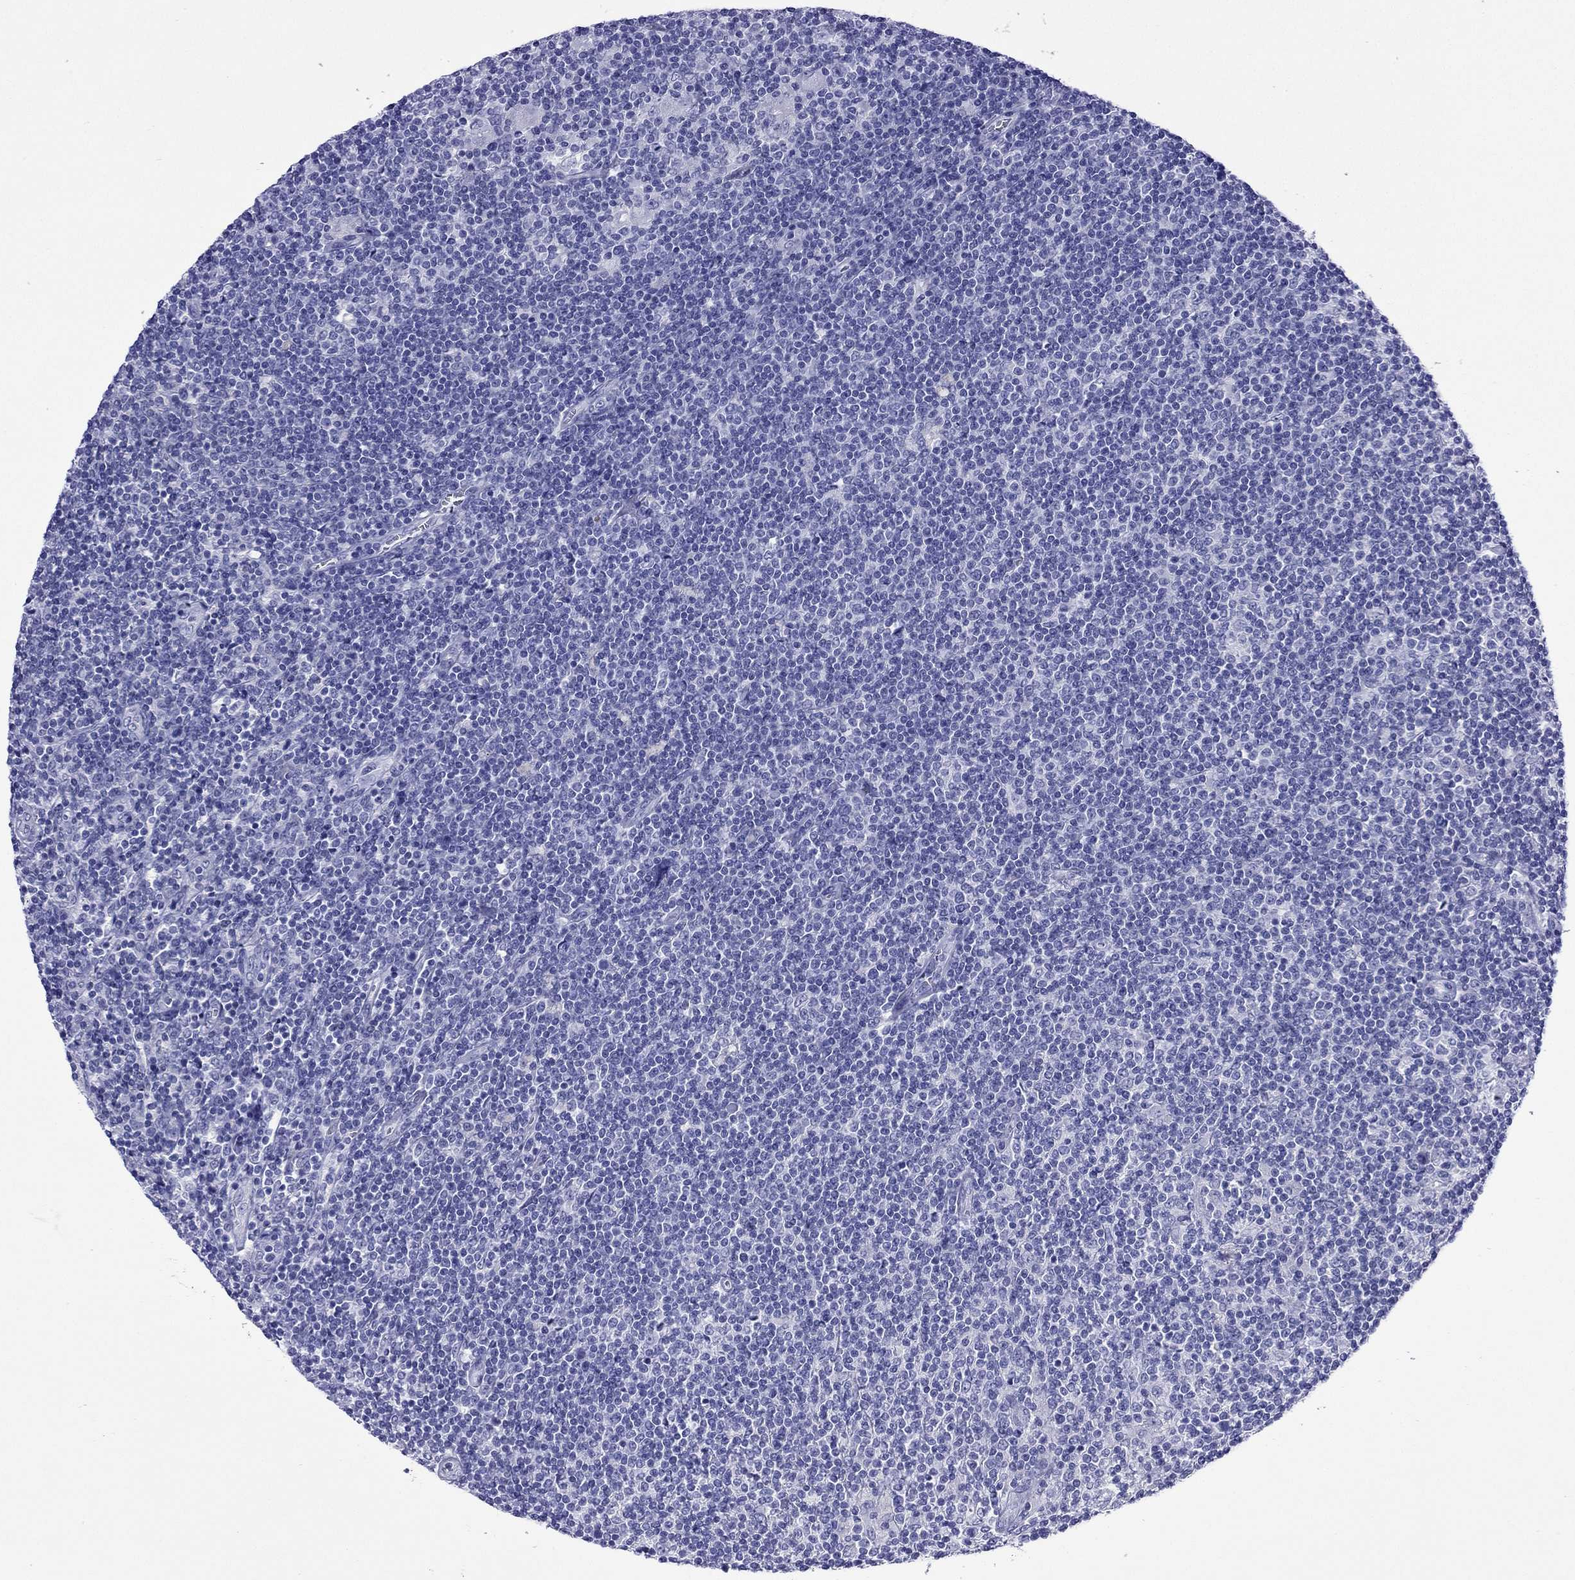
{"staining": {"intensity": "negative", "quantity": "none", "location": "none"}, "tissue": "lymphoma", "cell_type": "Tumor cells", "image_type": "cancer", "snomed": [{"axis": "morphology", "description": "Hodgkin's disease, NOS"}, {"axis": "topography", "description": "Lymph node"}], "caption": "DAB (3,3'-diaminobenzidine) immunohistochemical staining of lymphoma reveals no significant staining in tumor cells.", "gene": "FIGLA", "patient": {"sex": "male", "age": 40}}